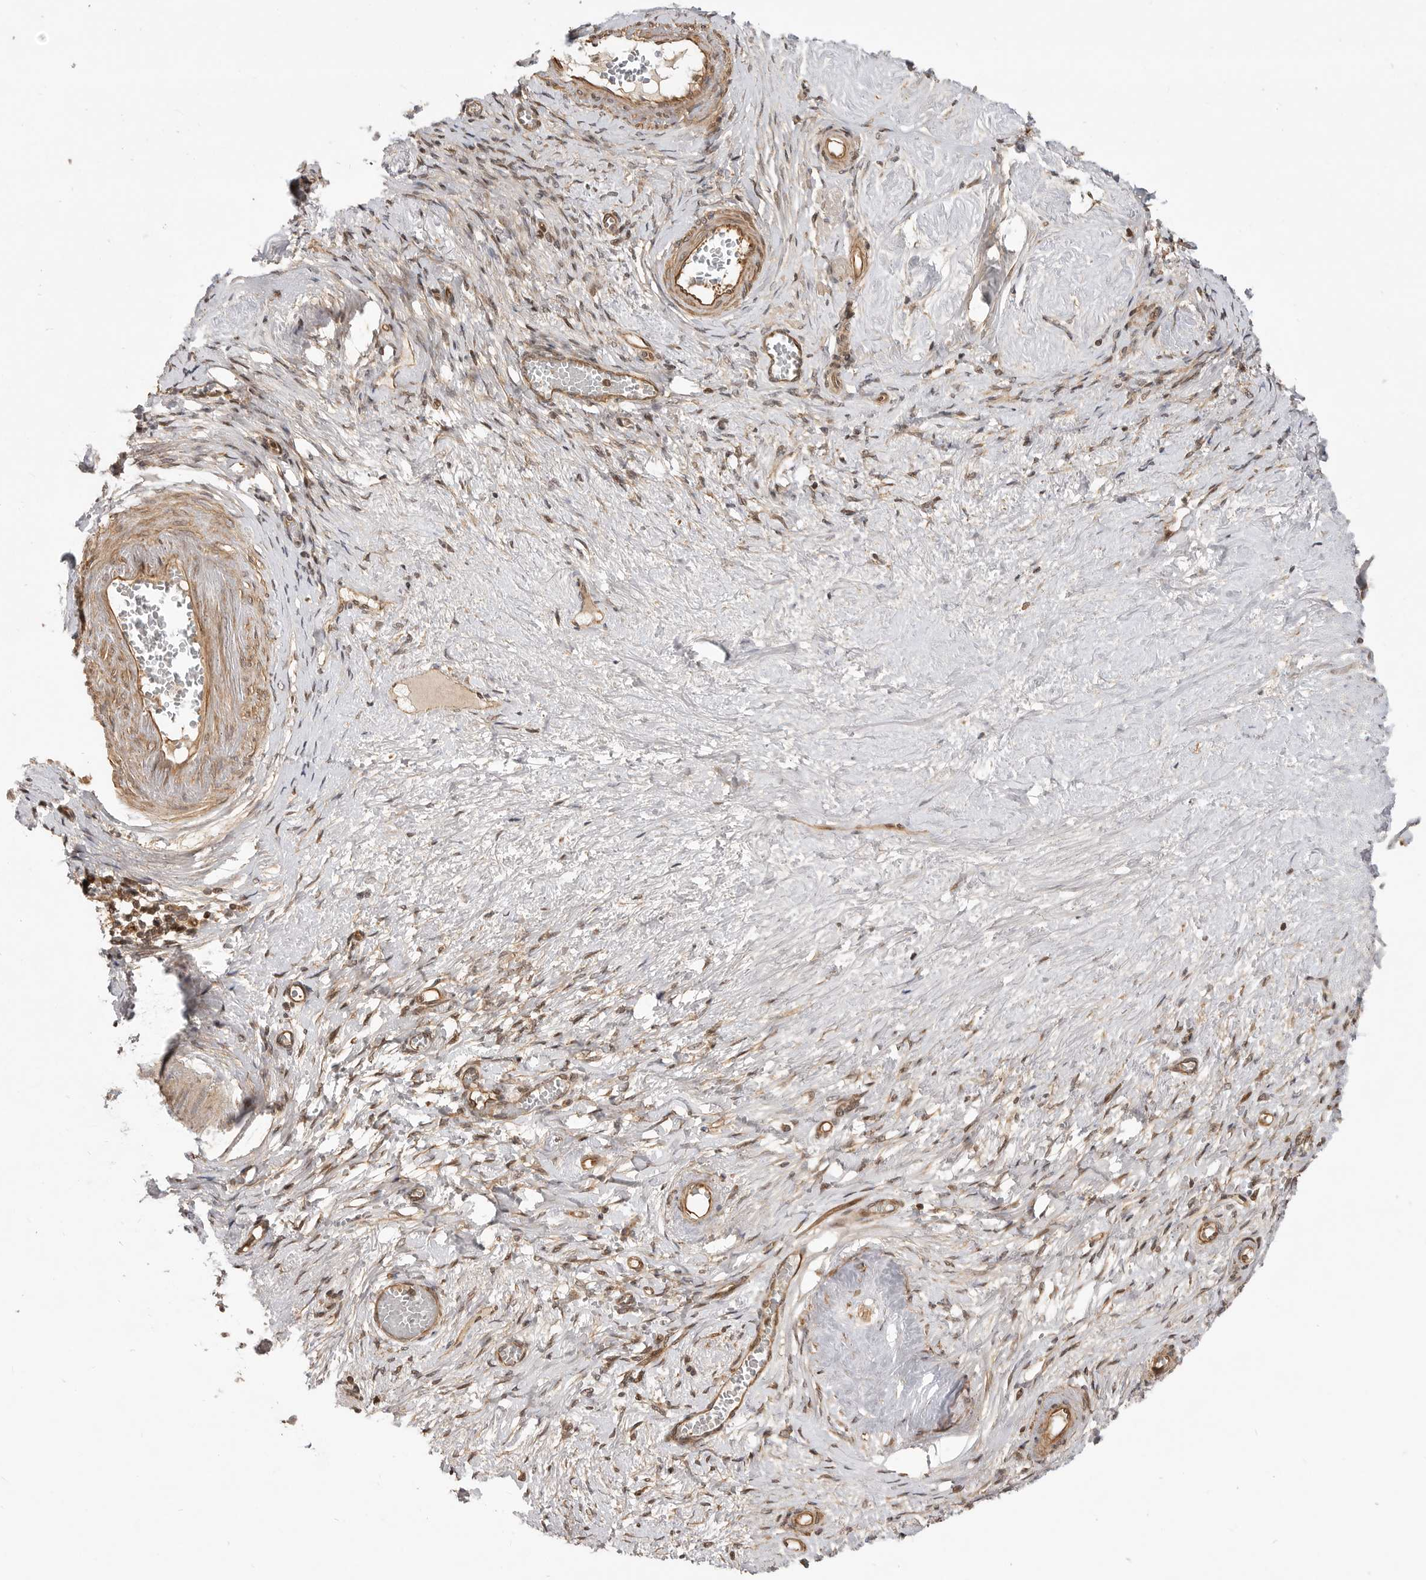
{"staining": {"intensity": "moderate", "quantity": ">75%", "location": "cytoplasmic/membranous,nuclear"}, "tissue": "adipose tissue", "cell_type": "Adipocytes", "image_type": "normal", "snomed": [{"axis": "morphology", "description": "Normal tissue, NOS"}, {"axis": "topography", "description": "Vascular tissue"}, {"axis": "topography", "description": "Fallopian tube"}, {"axis": "topography", "description": "Ovary"}], "caption": "IHC photomicrograph of benign human adipose tissue stained for a protein (brown), which exhibits medium levels of moderate cytoplasmic/membranous,nuclear expression in approximately >75% of adipocytes.", "gene": "ADPRS", "patient": {"sex": "female", "age": 67}}